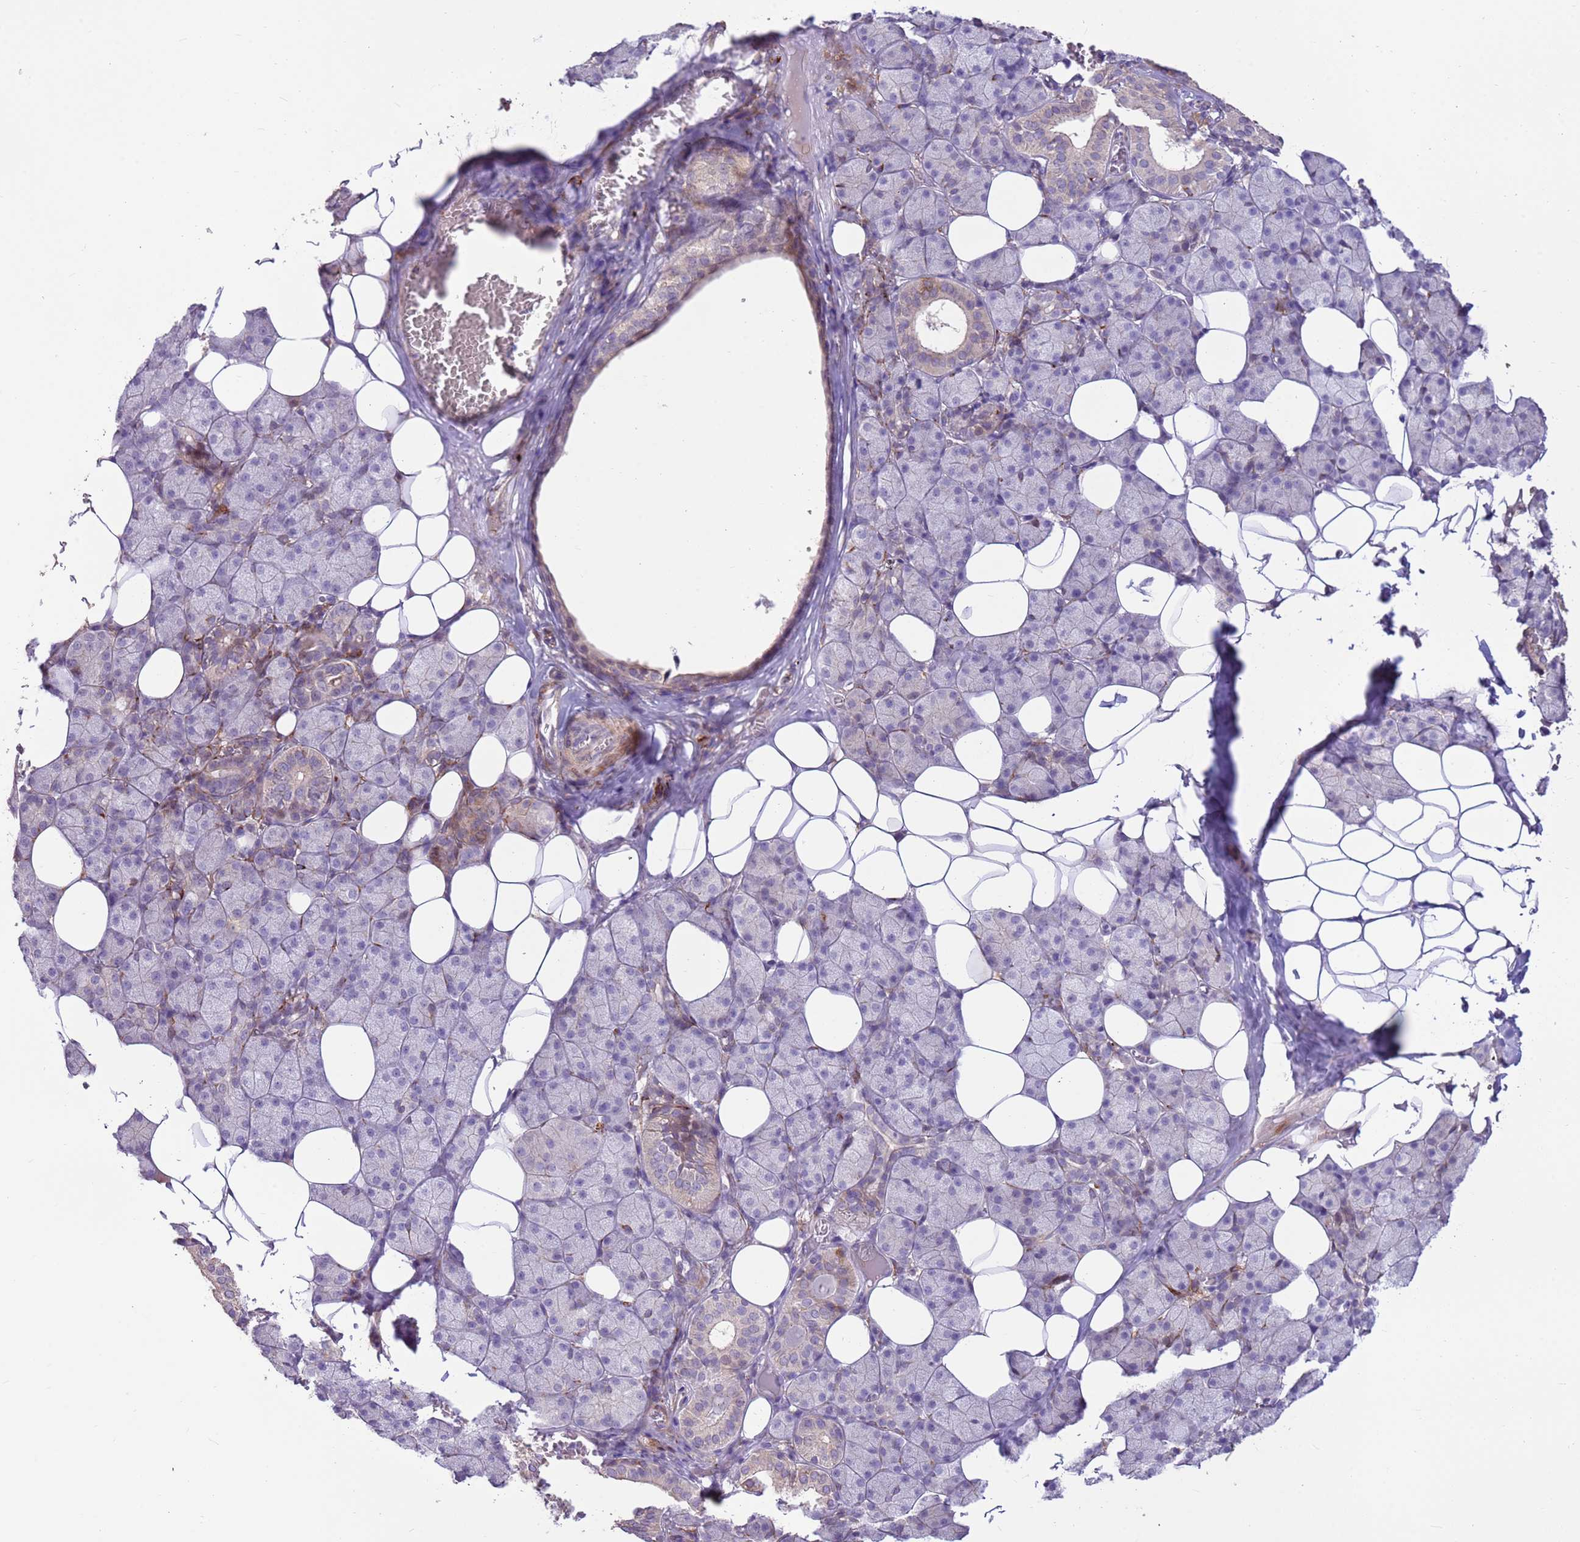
{"staining": {"intensity": "weak", "quantity": "<25%", "location": "cytoplasmic/membranous"}, "tissue": "salivary gland", "cell_type": "Glandular cells", "image_type": "normal", "snomed": [{"axis": "morphology", "description": "Normal tissue, NOS"}, {"axis": "topography", "description": "Salivary gland"}], "caption": "IHC histopathology image of unremarkable salivary gland stained for a protein (brown), which exhibits no positivity in glandular cells.", "gene": "LGI4", "patient": {"sex": "female", "age": 33}}